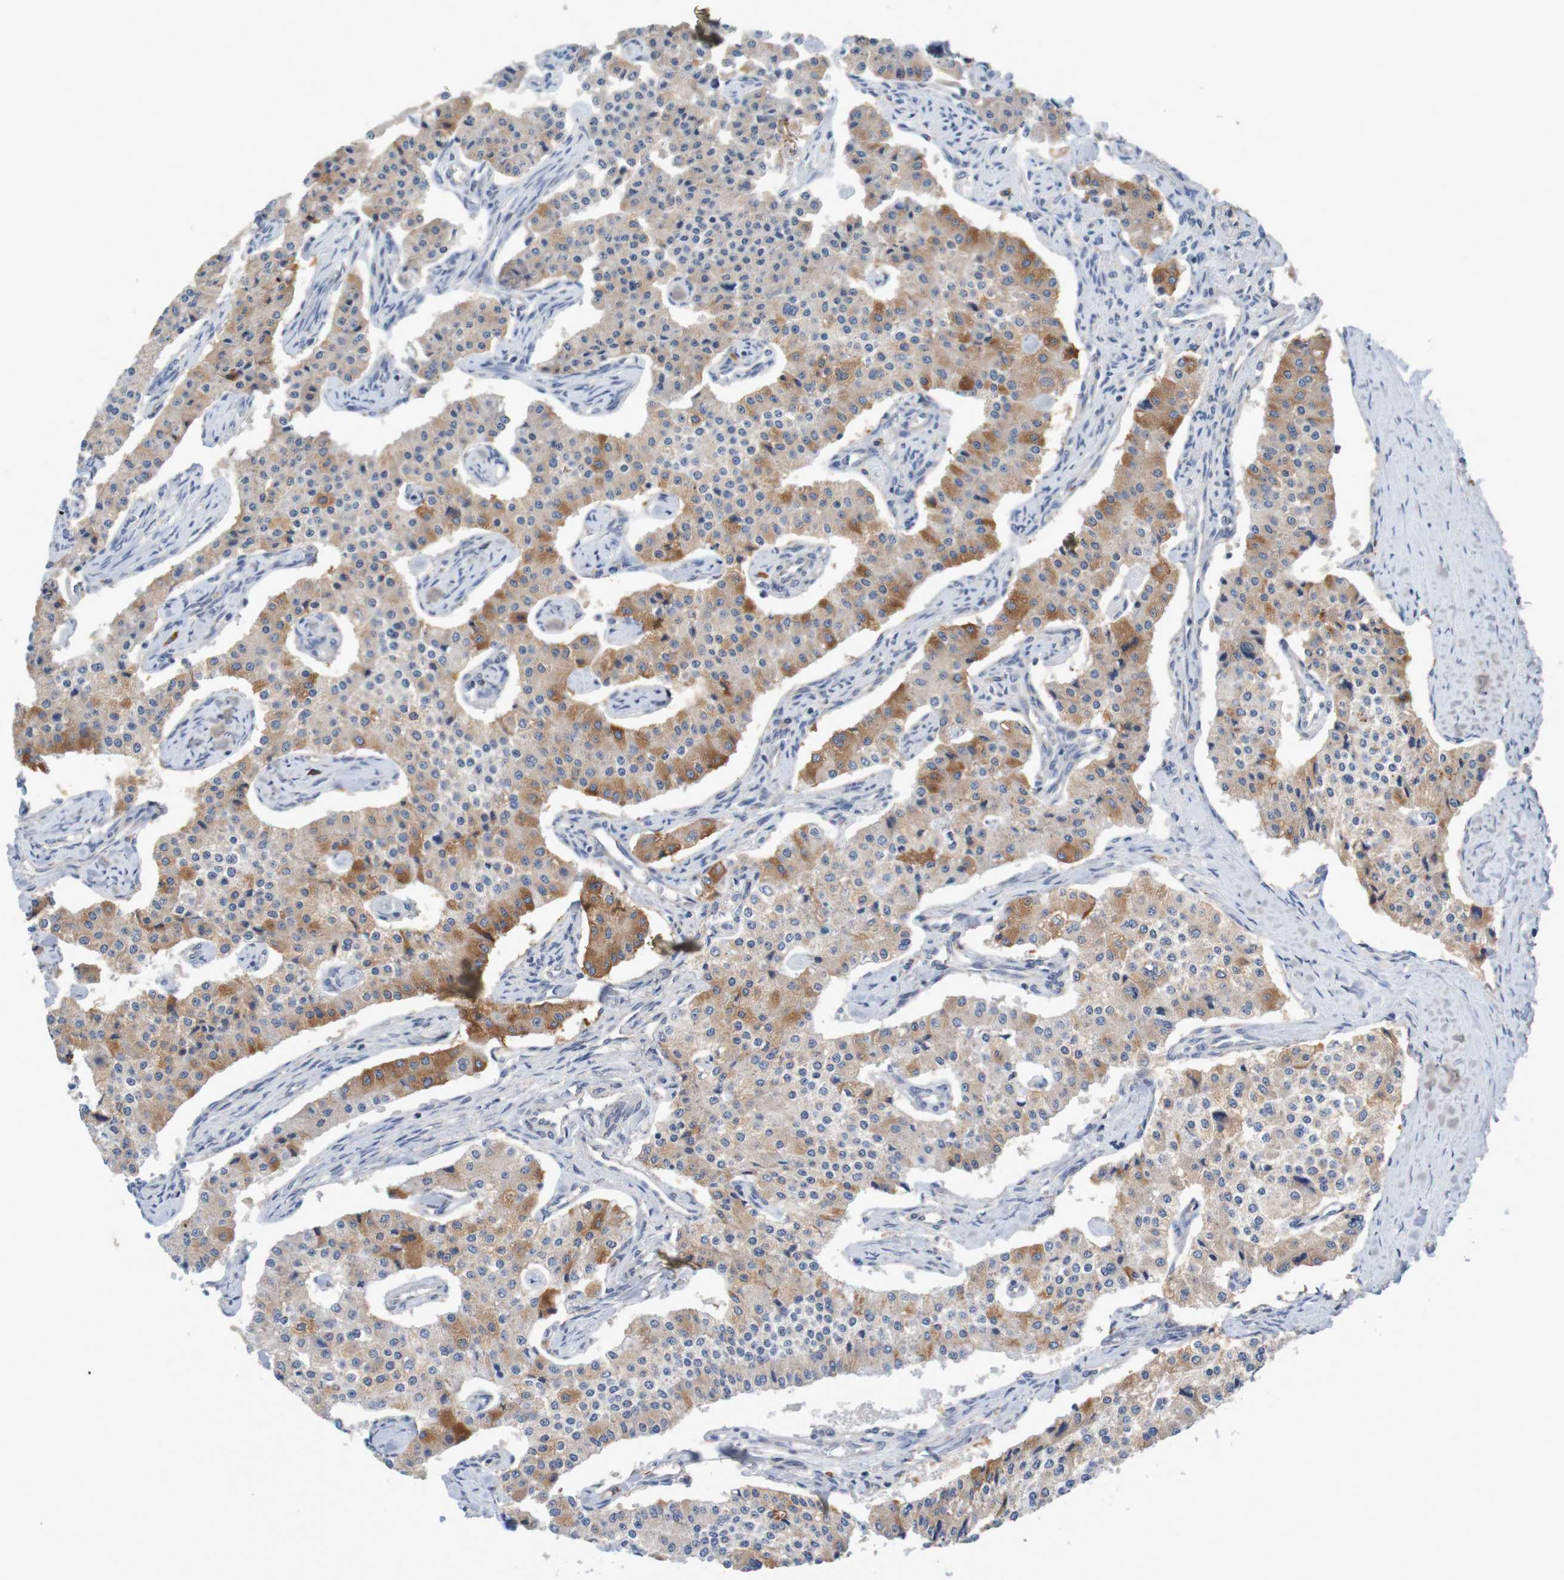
{"staining": {"intensity": "moderate", "quantity": "25%-75%", "location": "cytoplasmic/membranous"}, "tissue": "carcinoid", "cell_type": "Tumor cells", "image_type": "cancer", "snomed": [{"axis": "morphology", "description": "Carcinoid, malignant, NOS"}, {"axis": "topography", "description": "Colon"}], "caption": "Carcinoid was stained to show a protein in brown. There is medium levels of moderate cytoplasmic/membranous staining in approximately 25%-75% of tumor cells.", "gene": "LTA", "patient": {"sex": "female", "age": 52}}